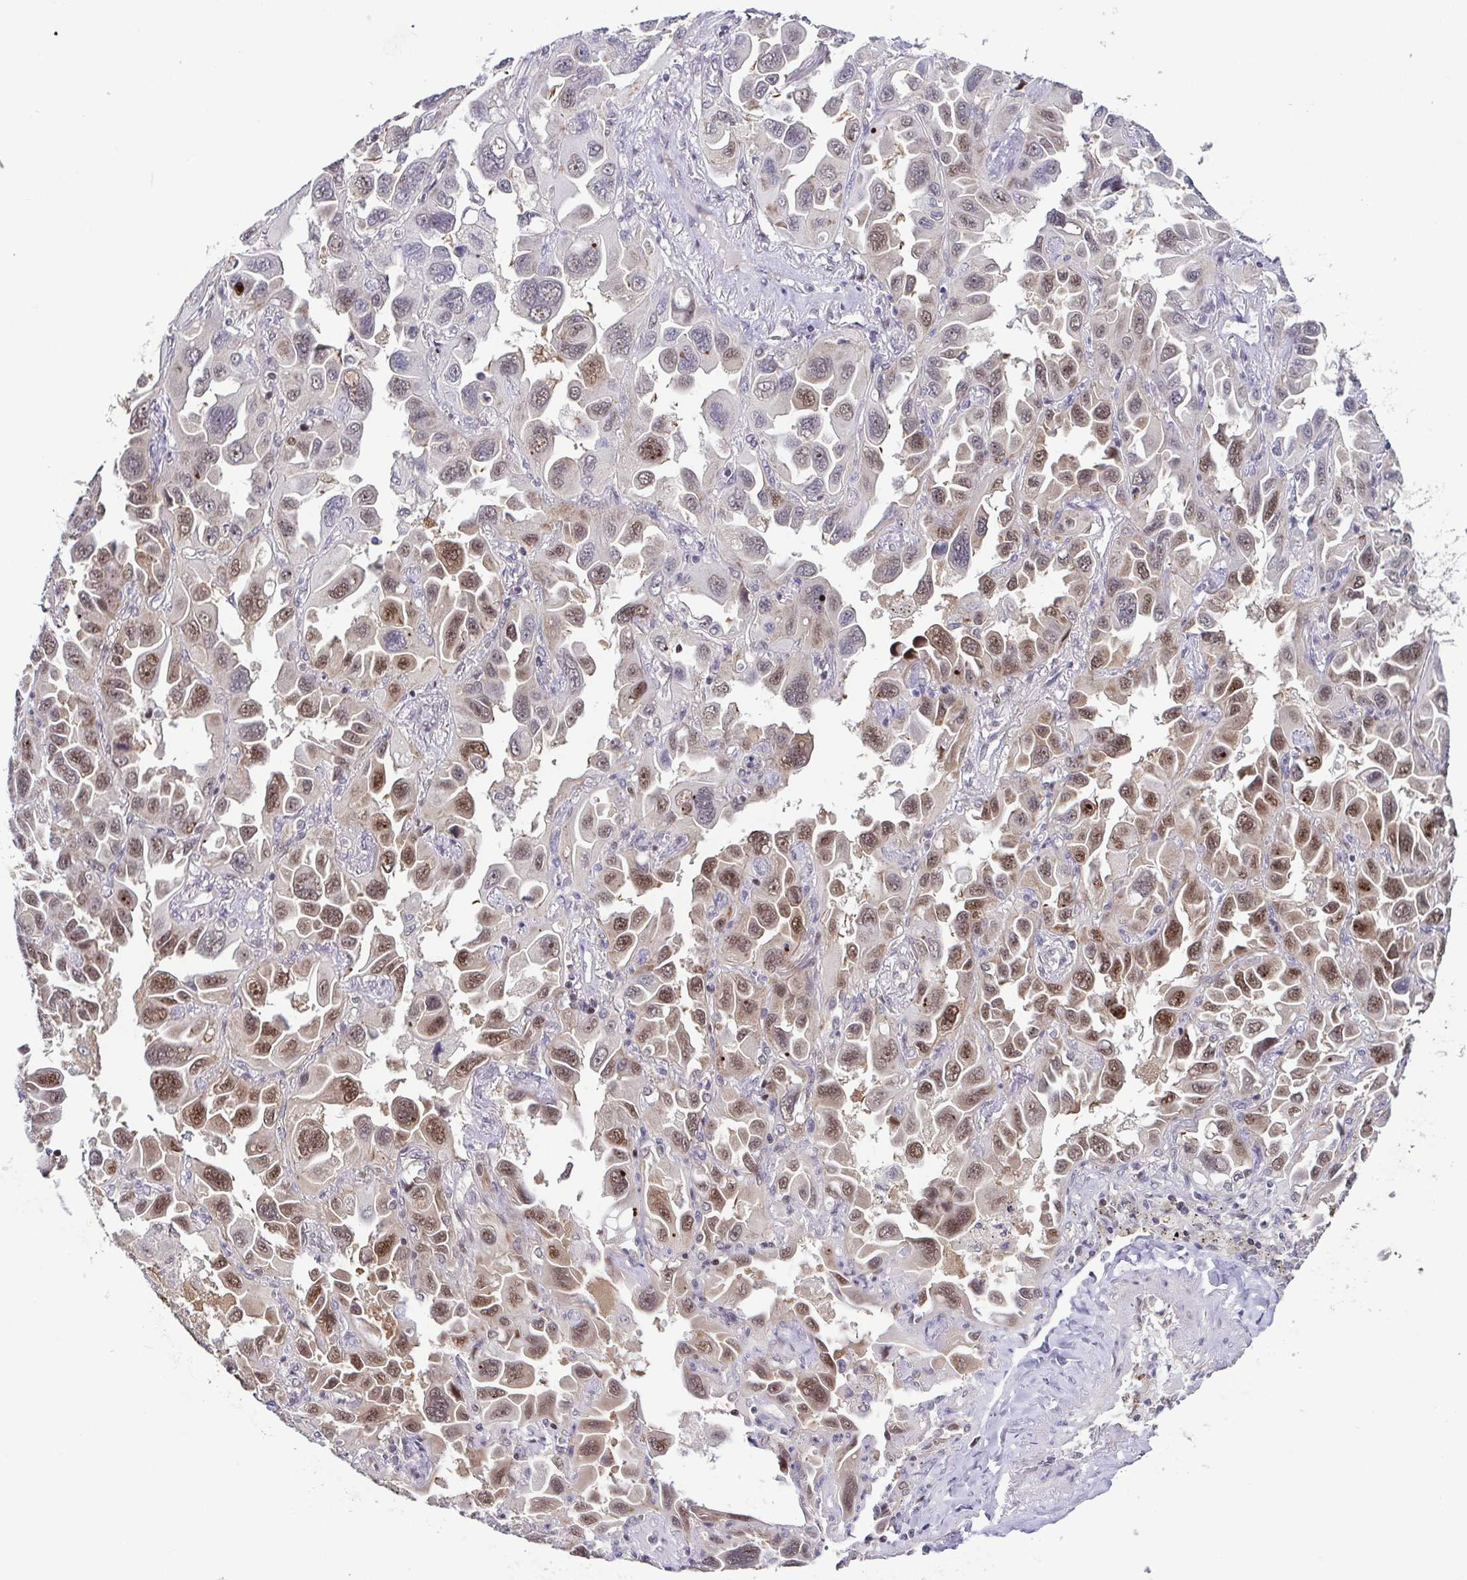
{"staining": {"intensity": "moderate", "quantity": "25%-75%", "location": "nuclear"}, "tissue": "lung cancer", "cell_type": "Tumor cells", "image_type": "cancer", "snomed": [{"axis": "morphology", "description": "Adenocarcinoma, NOS"}, {"axis": "topography", "description": "Lung"}], "caption": "A photomicrograph of lung cancer (adenocarcinoma) stained for a protein demonstrates moderate nuclear brown staining in tumor cells. Nuclei are stained in blue.", "gene": "DNAJB1", "patient": {"sex": "male", "age": 64}}